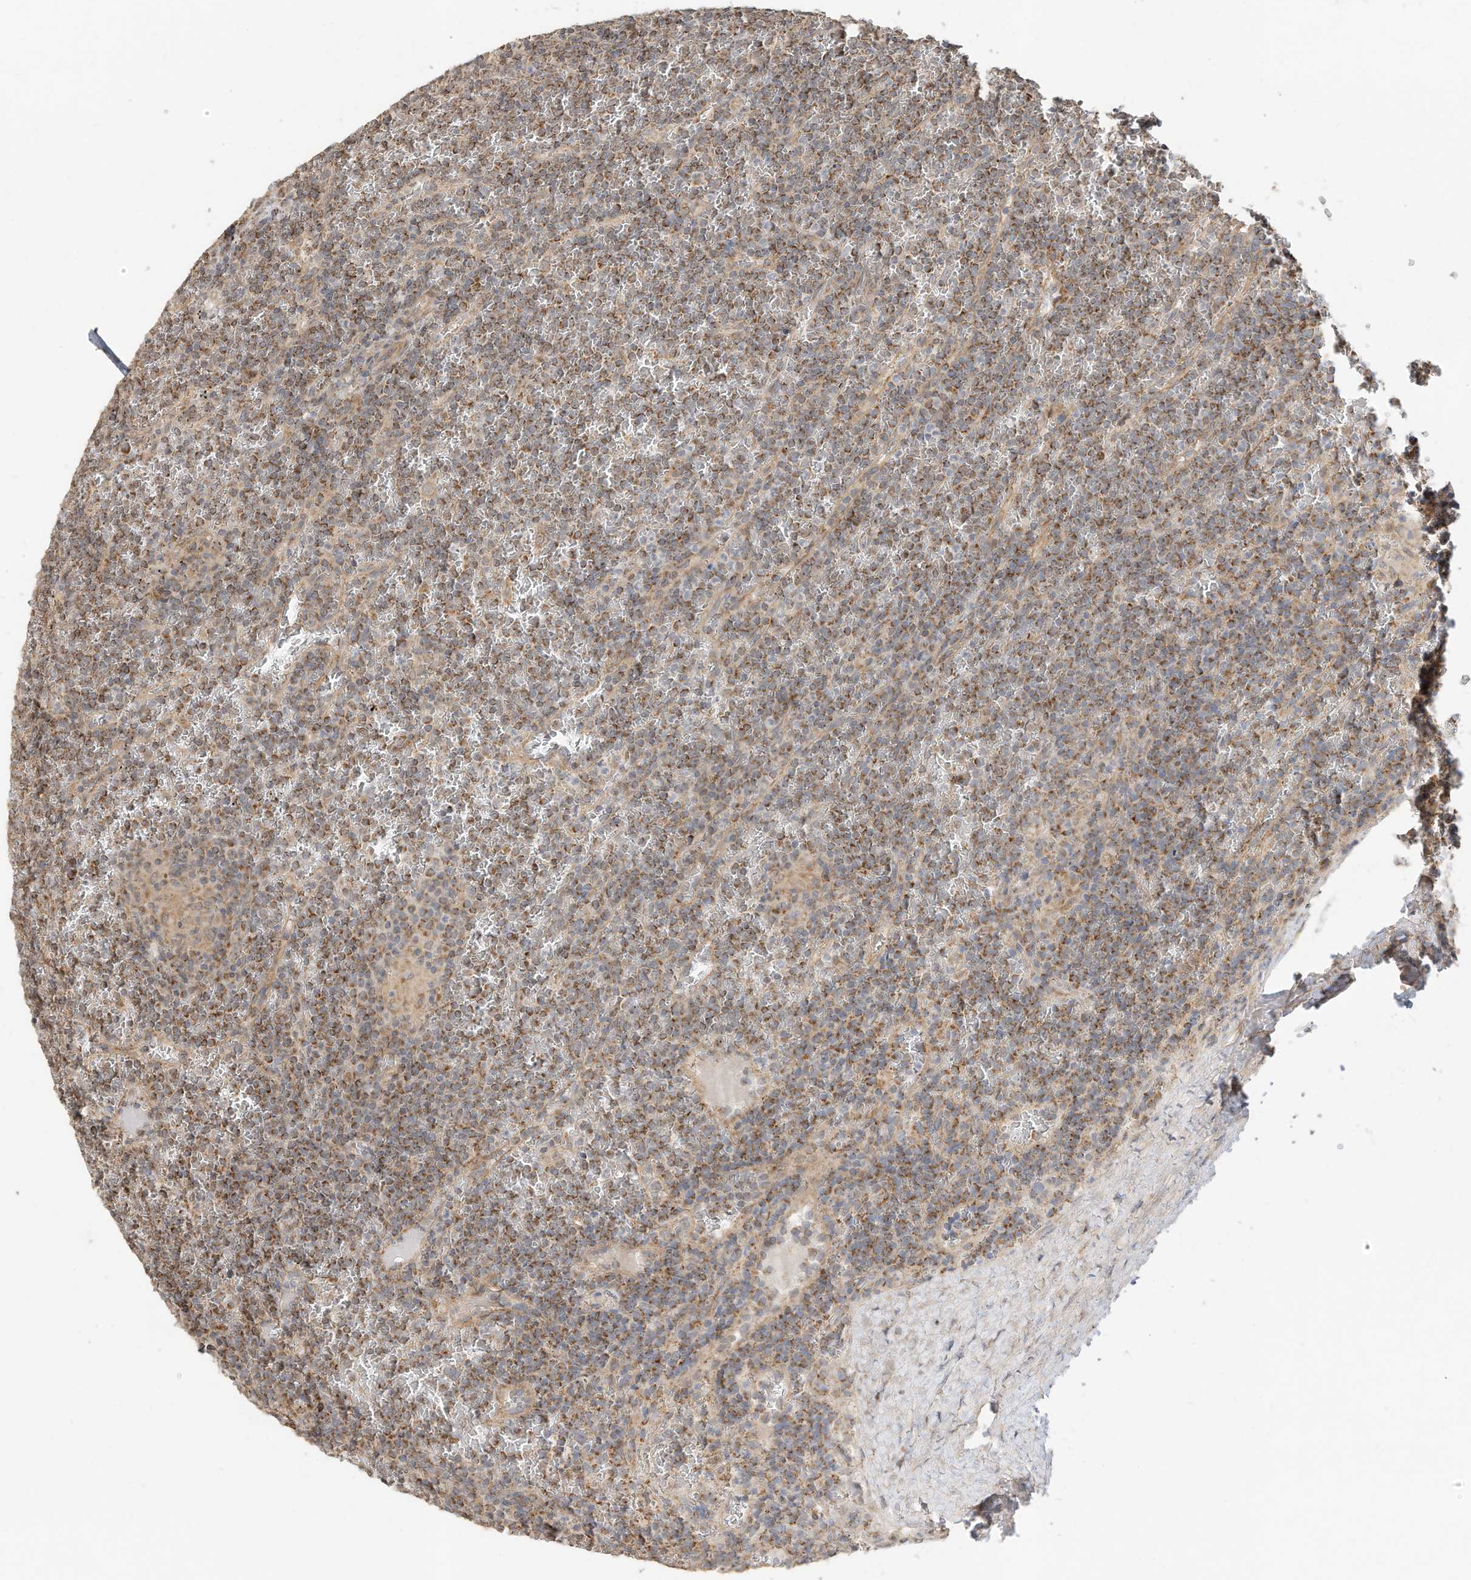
{"staining": {"intensity": "moderate", "quantity": ">75%", "location": "cytoplasmic/membranous"}, "tissue": "lymphoma", "cell_type": "Tumor cells", "image_type": "cancer", "snomed": [{"axis": "morphology", "description": "Malignant lymphoma, non-Hodgkin's type, Low grade"}, {"axis": "topography", "description": "Spleen"}], "caption": "Protein staining displays moderate cytoplasmic/membranous positivity in about >75% of tumor cells in lymphoma. Ihc stains the protein in brown and the nuclei are stained blue.", "gene": "CAGE1", "patient": {"sex": "female", "age": 19}}